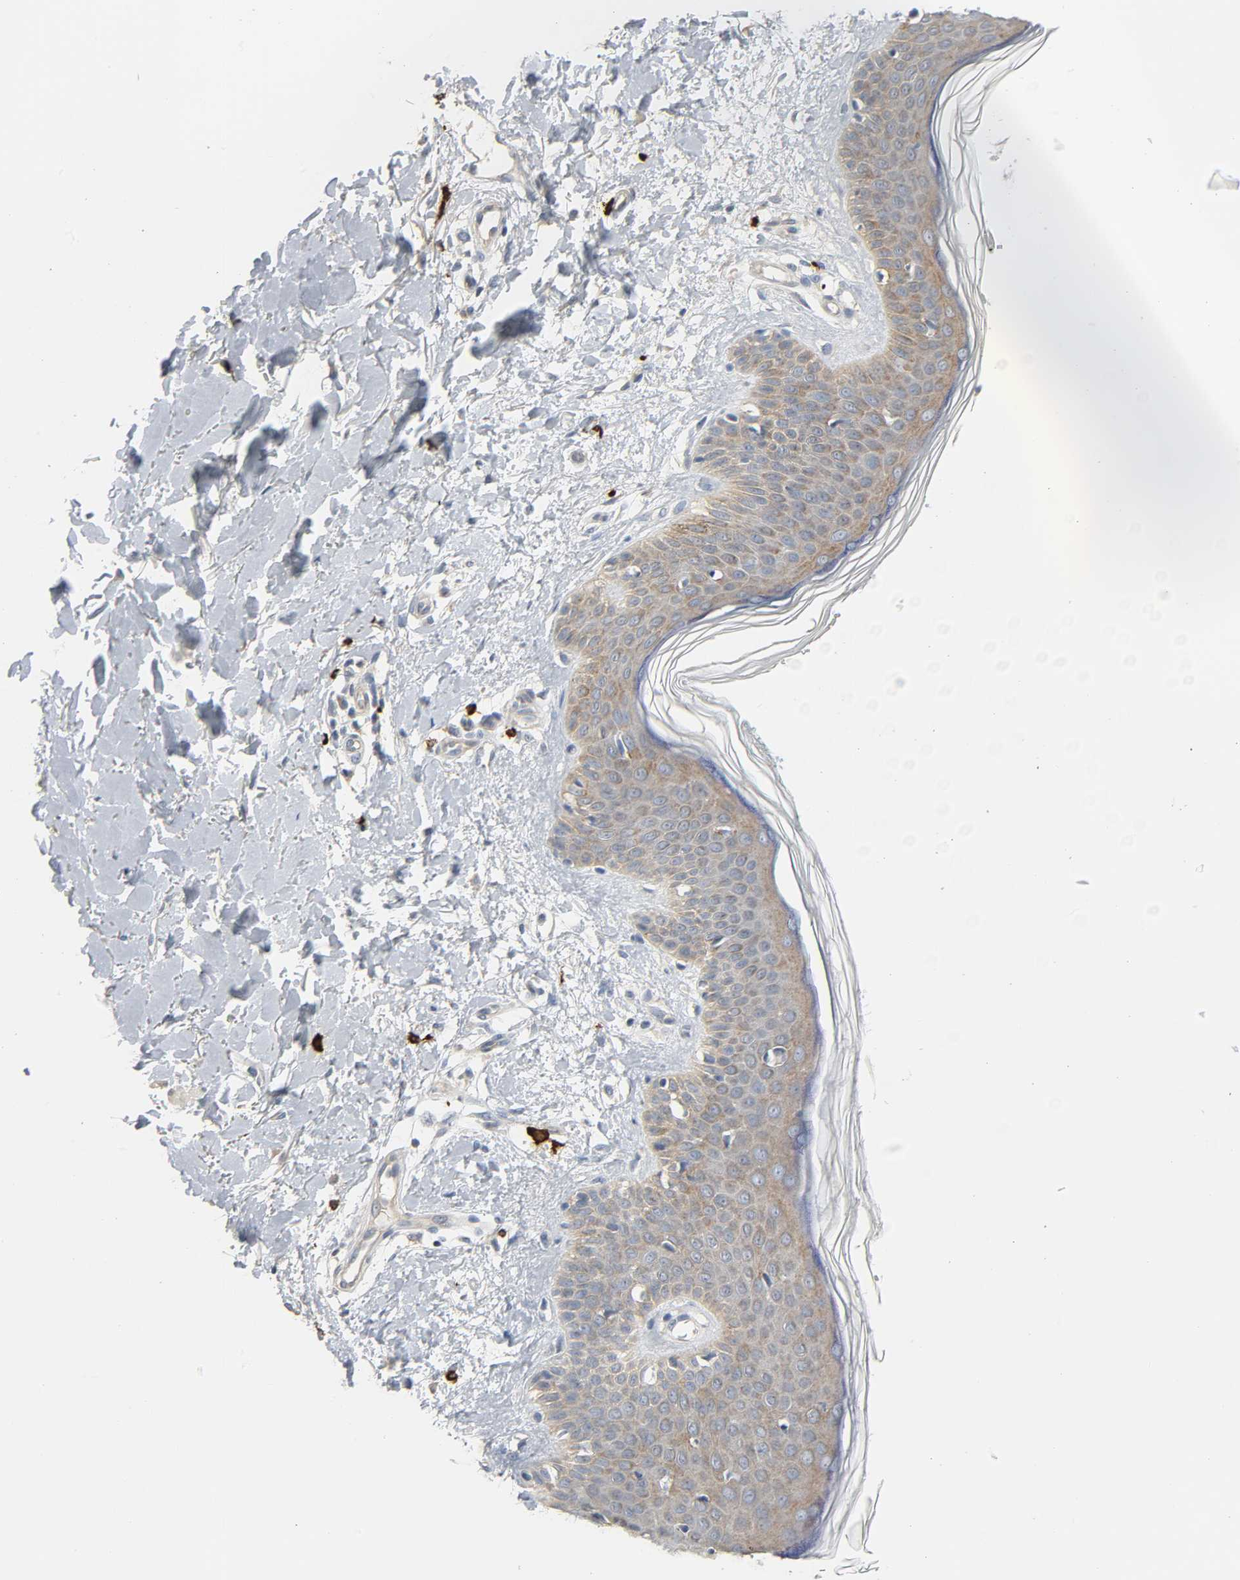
{"staining": {"intensity": "negative", "quantity": "none", "location": "none"}, "tissue": "skin", "cell_type": "Fibroblasts", "image_type": "normal", "snomed": [{"axis": "morphology", "description": "Normal tissue, NOS"}, {"axis": "topography", "description": "Skin"}], "caption": "Immunohistochemistry histopathology image of benign human skin stained for a protein (brown), which reveals no staining in fibroblasts. Nuclei are stained in blue.", "gene": "LIMCH1", "patient": {"sex": "female", "age": 56}}